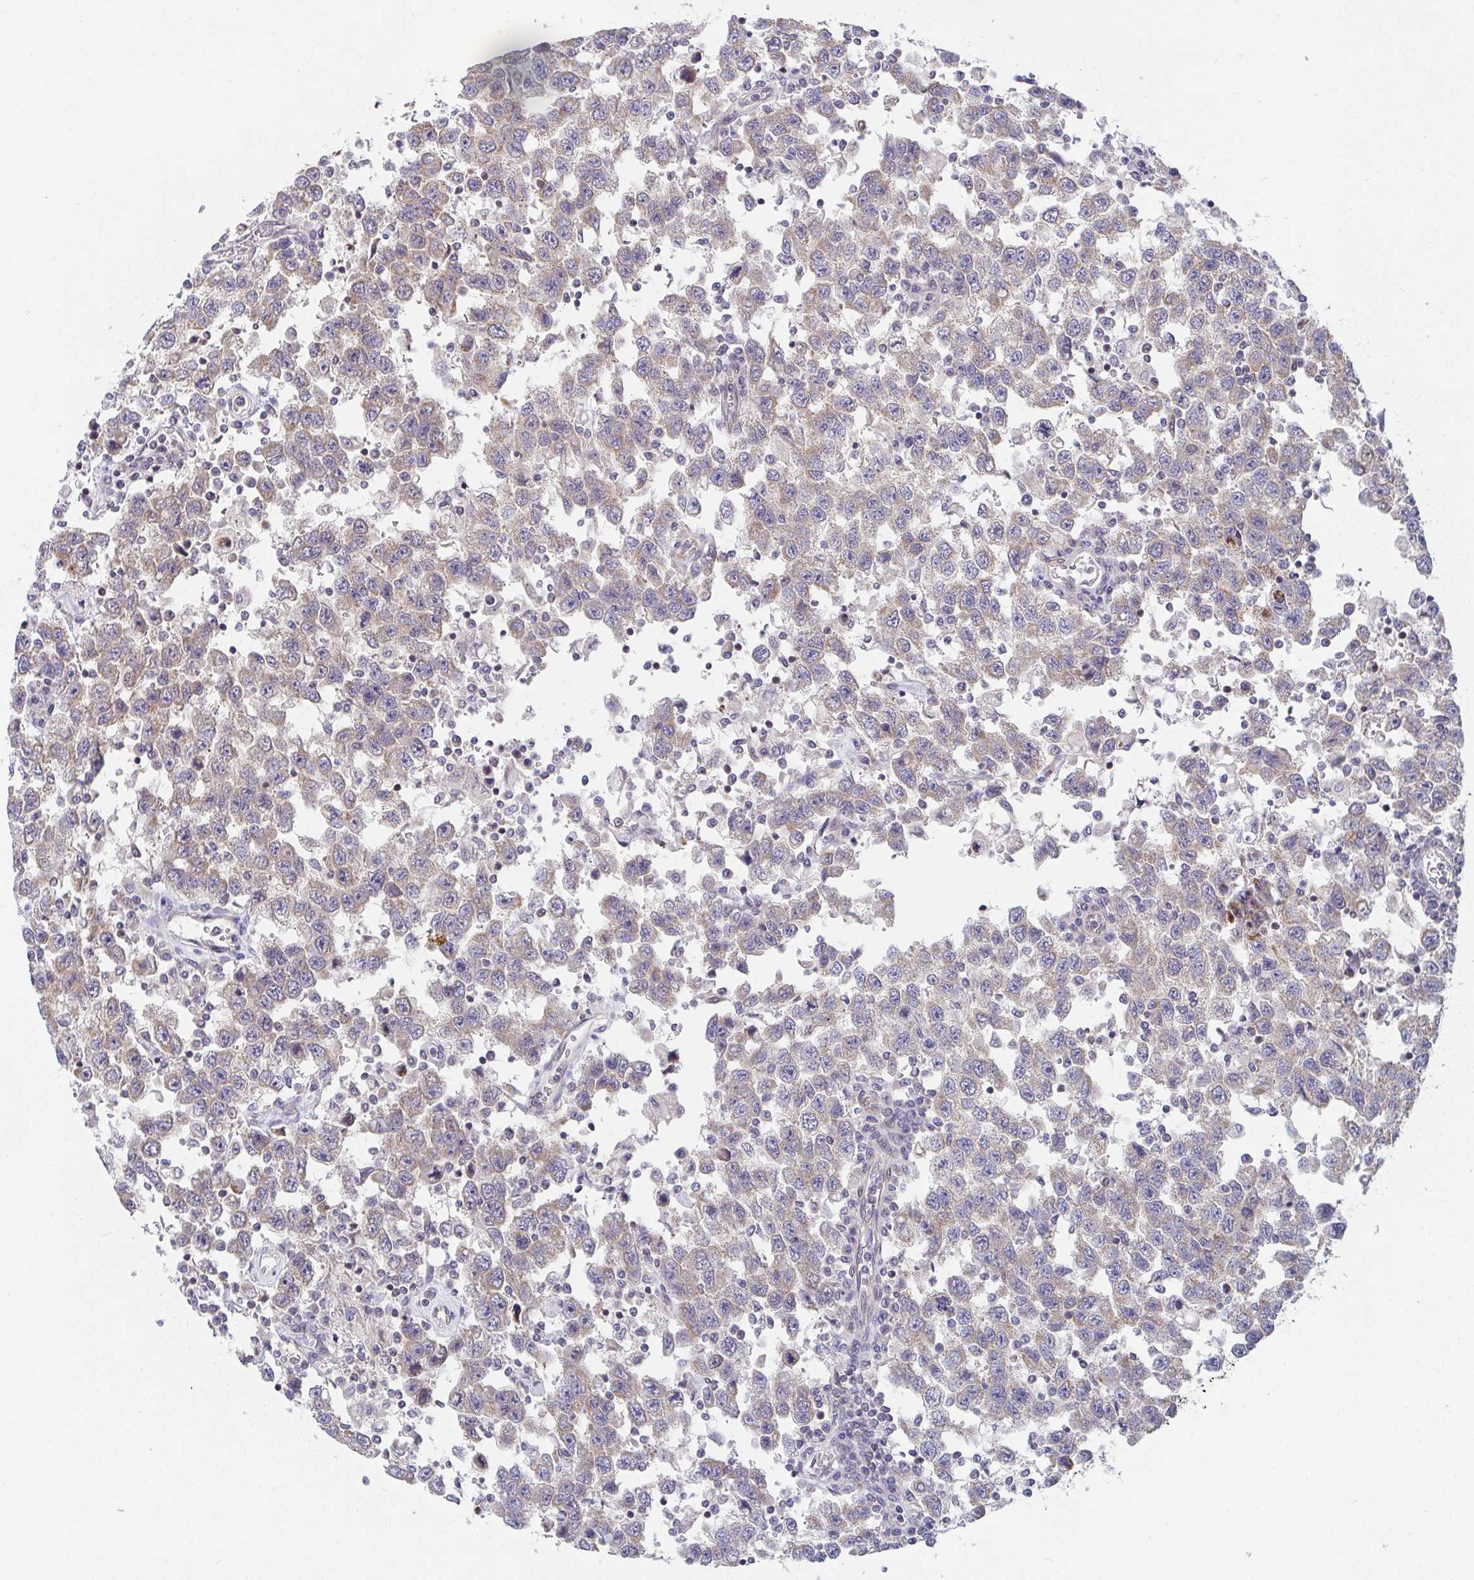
{"staining": {"intensity": "moderate", "quantity": "25%-75%", "location": "cytoplasmic/membranous"}, "tissue": "testis cancer", "cell_type": "Tumor cells", "image_type": "cancer", "snomed": [{"axis": "morphology", "description": "Seminoma, NOS"}, {"axis": "topography", "description": "Testis"}], "caption": "Moderate cytoplasmic/membranous expression for a protein is appreciated in approximately 25%-75% of tumor cells of testis cancer (seminoma) using immunohistochemistry (IHC).", "gene": "EIF1AD", "patient": {"sex": "male", "age": 41}}